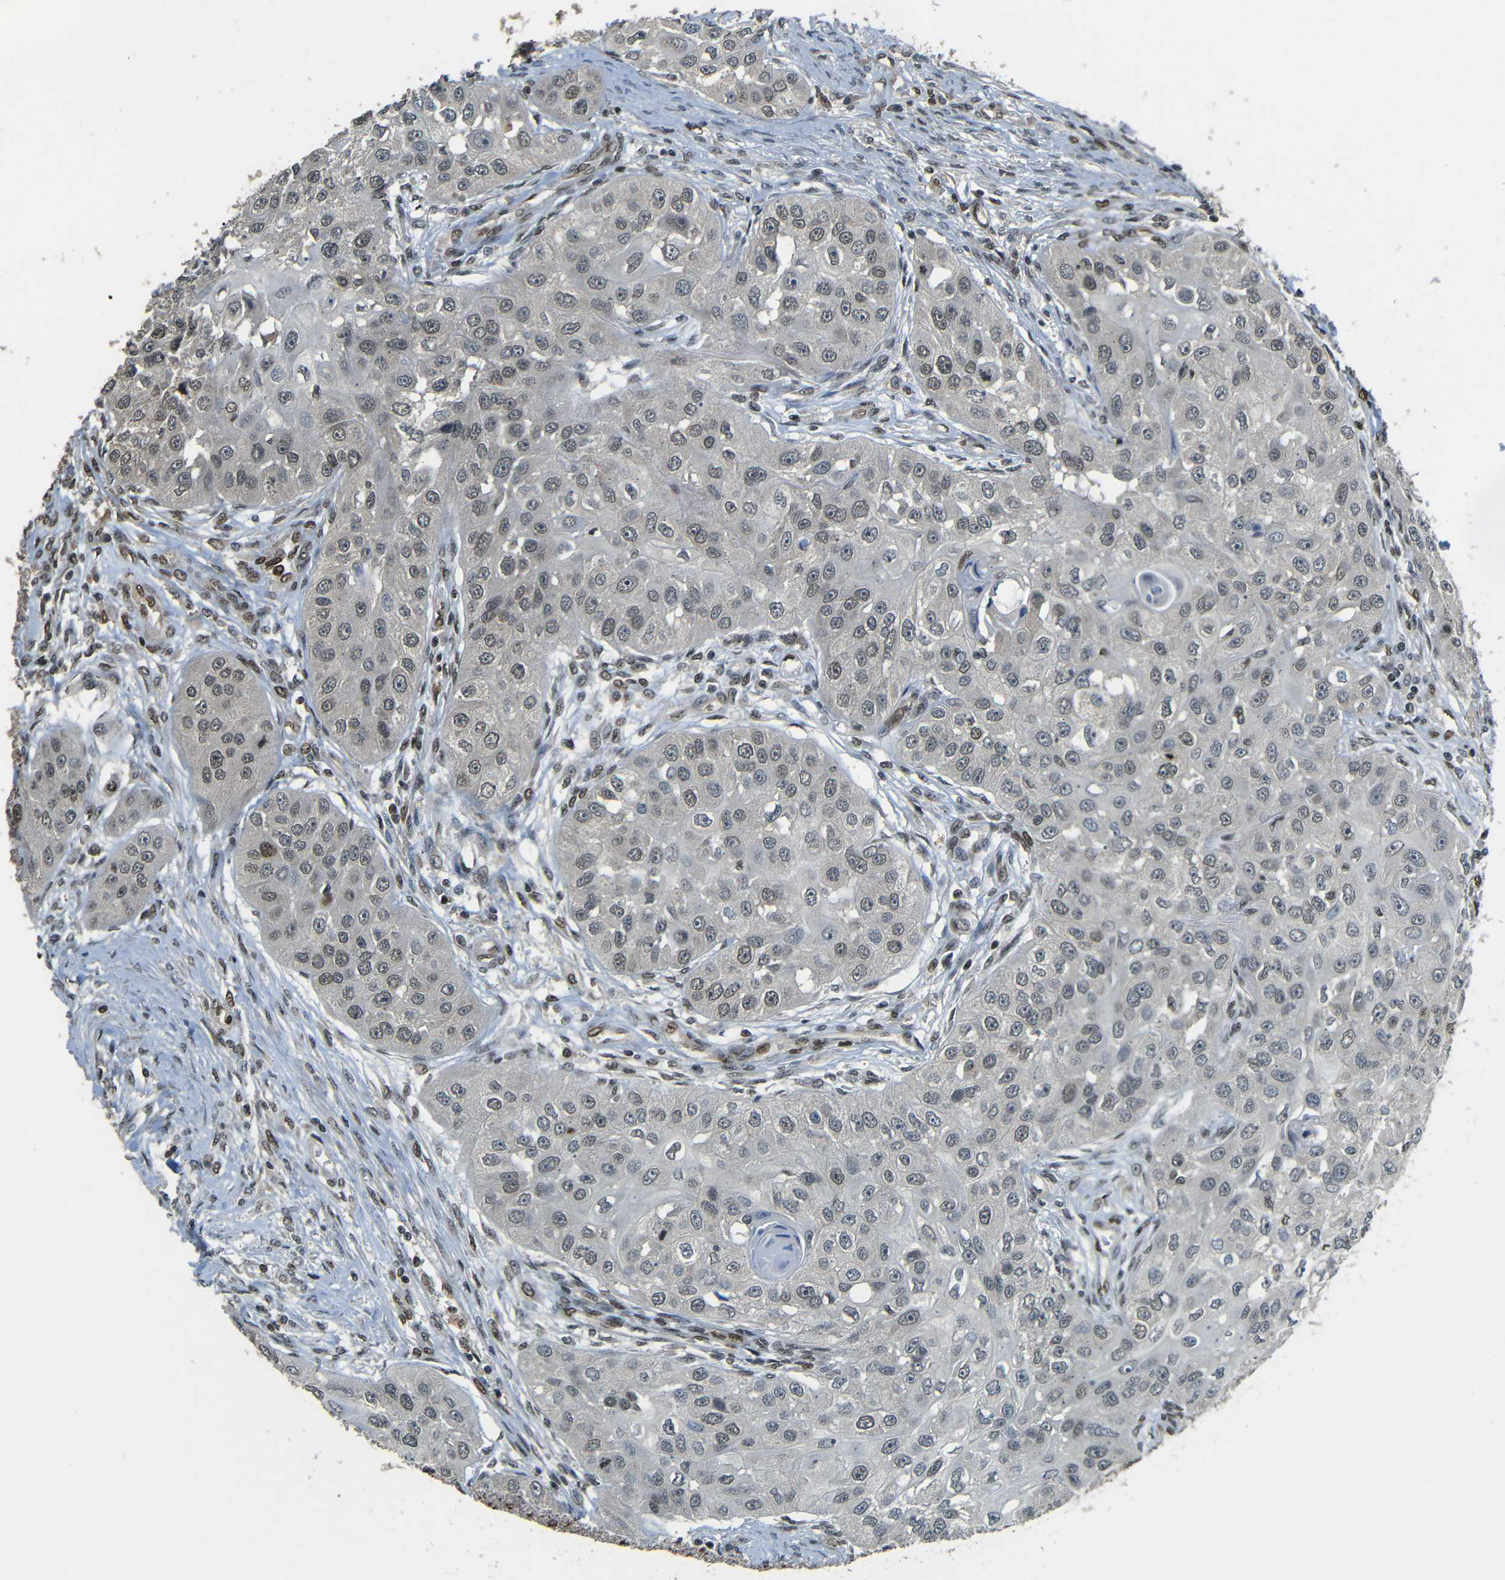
{"staining": {"intensity": "weak", "quantity": "<25%", "location": "nuclear"}, "tissue": "head and neck cancer", "cell_type": "Tumor cells", "image_type": "cancer", "snomed": [{"axis": "morphology", "description": "Normal tissue, NOS"}, {"axis": "morphology", "description": "Squamous cell carcinoma, NOS"}, {"axis": "topography", "description": "Skeletal muscle"}, {"axis": "topography", "description": "Head-Neck"}], "caption": "Immunohistochemistry (IHC) photomicrograph of squamous cell carcinoma (head and neck) stained for a protein (brown), which demonstrates no positivity in tumor cells. (DAB immunohistochemistry (IHC) with hematoxylin counter stain).", "gene": "PSIP1", "patient": {"sex": "male", "age": 51}}